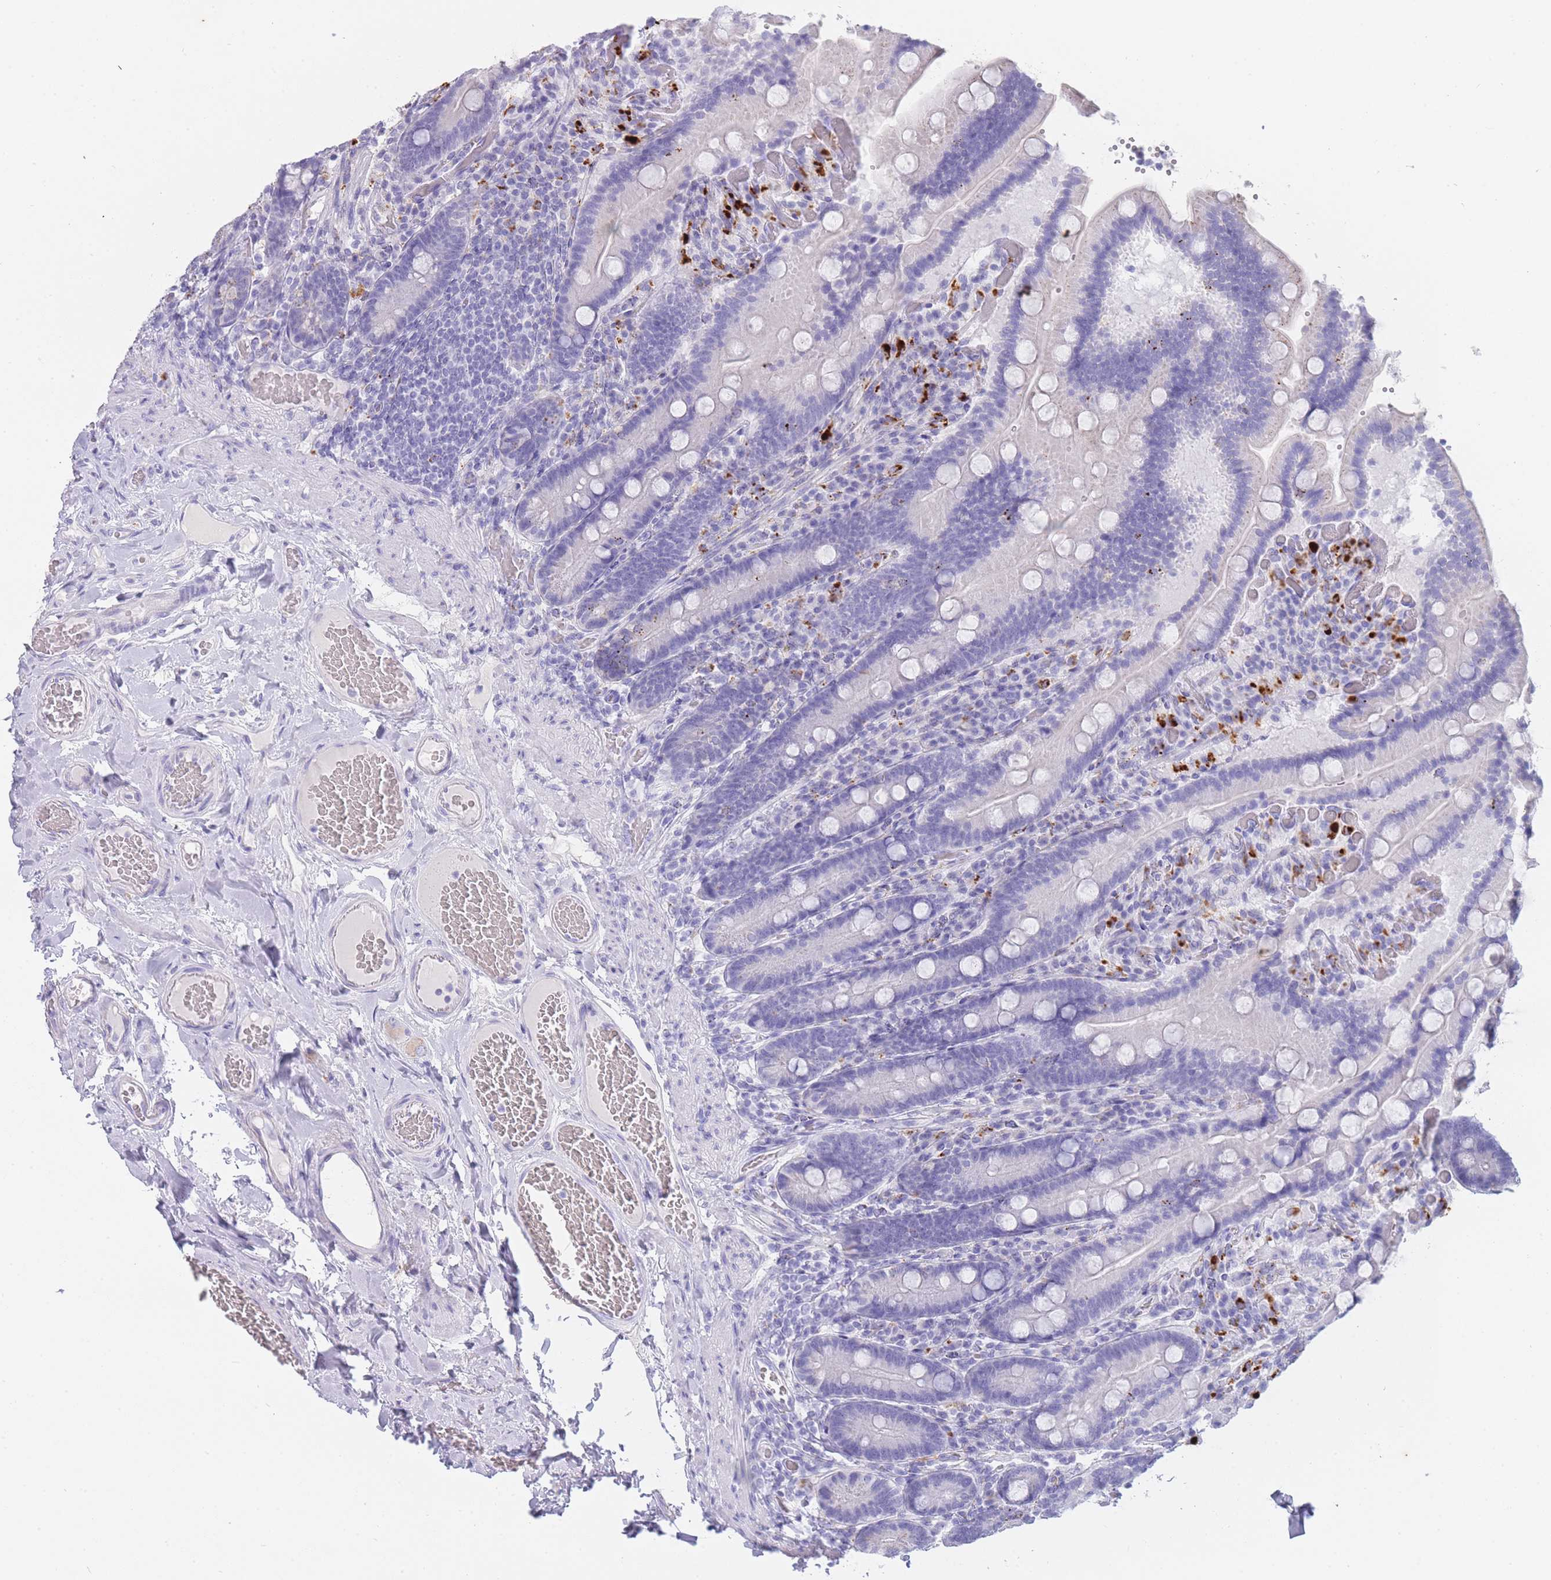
{"staining": {"intensity": "negative", "quantity": "none", "location": "none"}, "tissue": "duodenum", "cell_type": "Glandular cells", "image_type": "normal", "snomed": [{"axis": "morphology", "description": "Normal tissue, NOS"}, {"axis": "topography", "description": "Duodenum"}], "caption": "The image shows no staining of glandular cells in normal duodenum. The staining is performed using DAB (3,3'-diaminobenzidine) brown chromogen with nuclei counter-stained in using hematoxylin.", "gene": "GAA", "patient": {"sex": "female", "age": 62}}